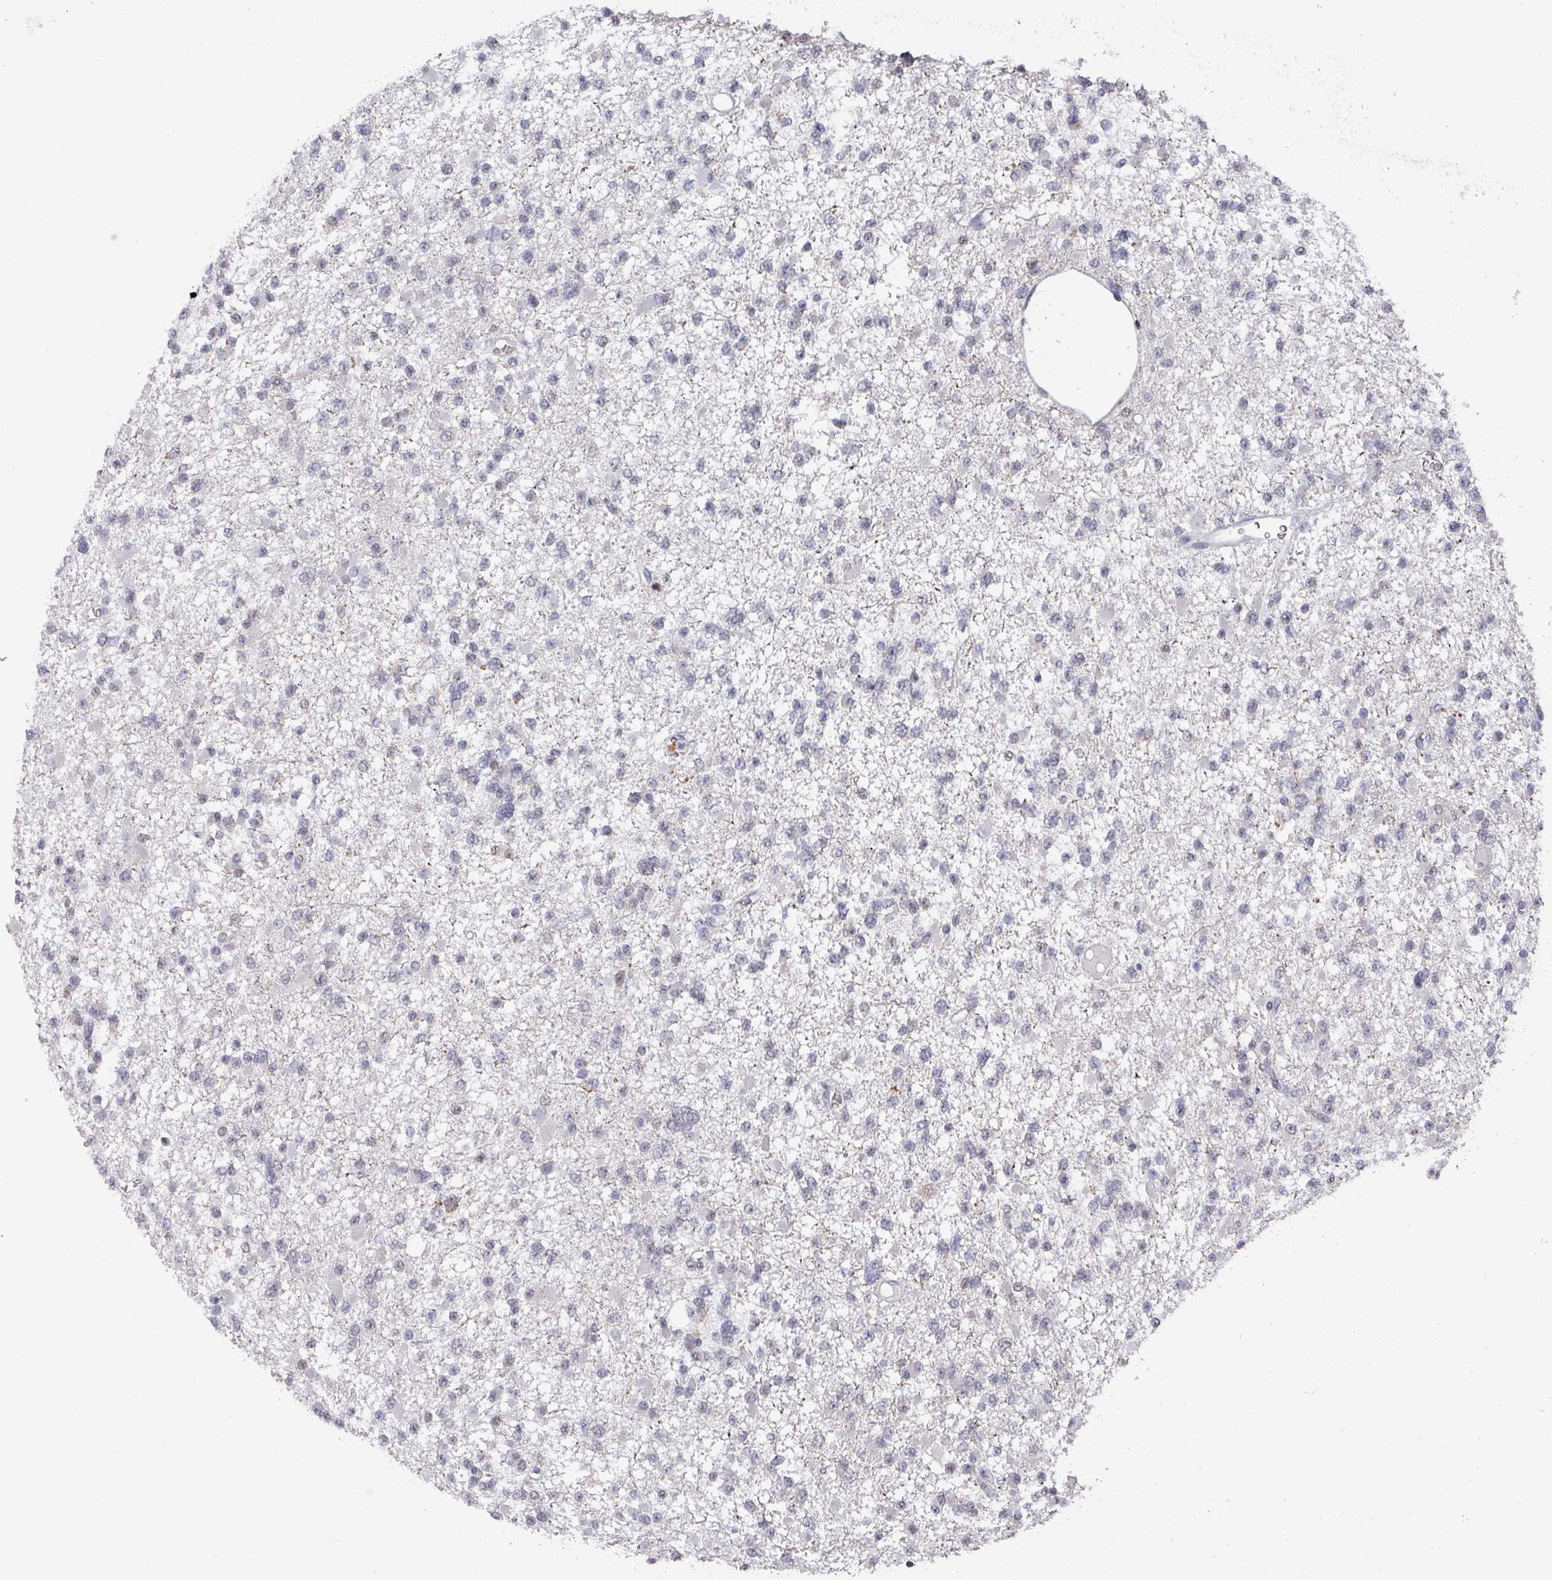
{"staining": {"intensity": "negative", "quantity": "none", "location": "none"}, "tissue": "glioma", "cell_type": "Tumor cells", "image_type": "cancer", "snomed": [{"axis": "morphology", "description": "Glioma, malignant, Low grade"}, {"axis": "topography", "description": "Brain"}], "caption": "The image displays no significant expression in tumor cells of malignant glioma (low-grade).", "gene": "ZNF654", "patient": {"sex": "female", "age": 22}}